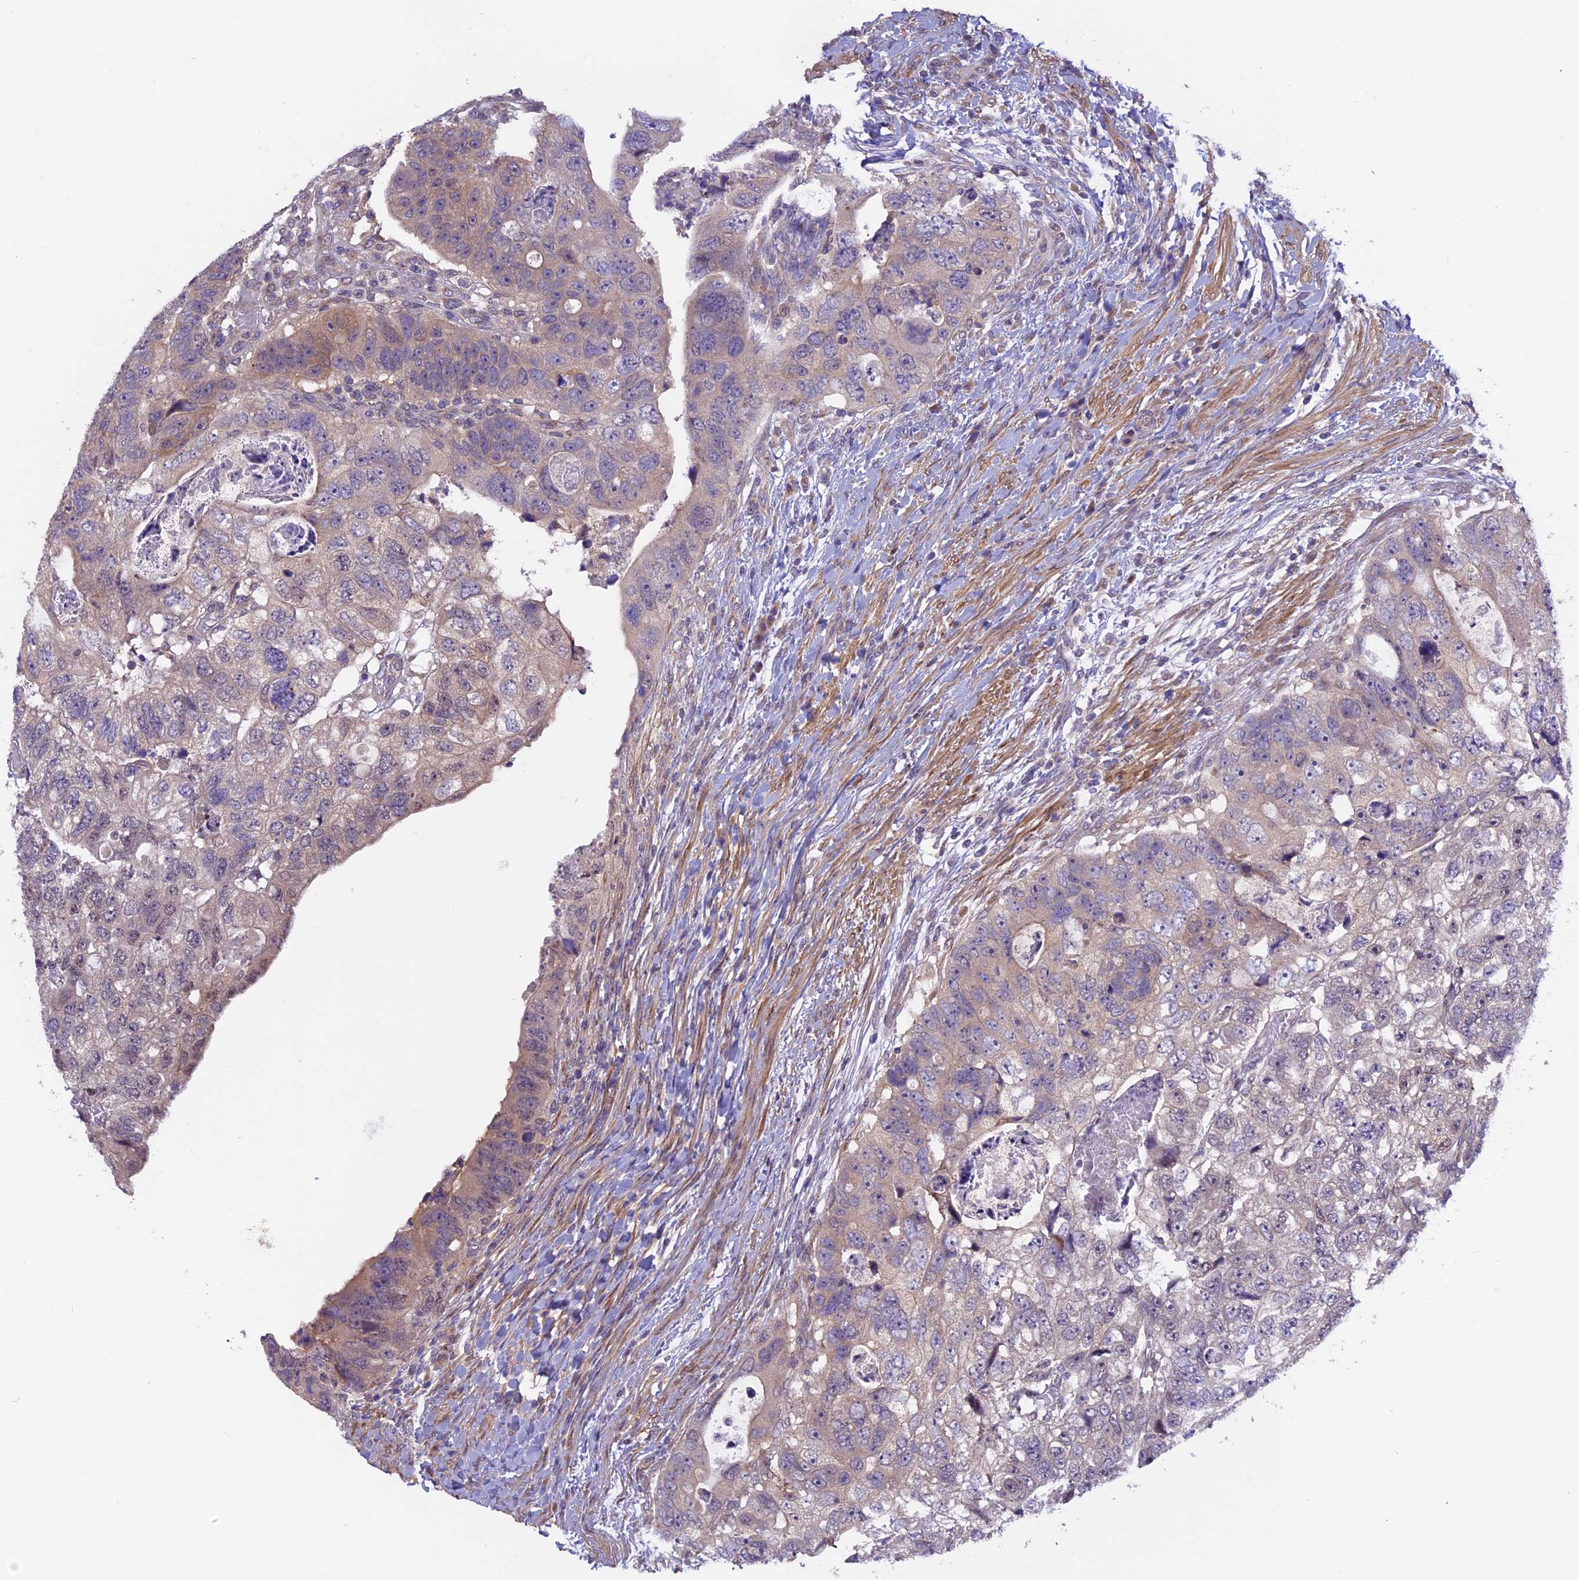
{"staining": {"intensity": "weak", "quantity": "<25%", "location": "cytoplasmic/membranous"}, "tissue": "colorectal cancer", "cell_type": "Tumor cells", "image_type": "cancer", "snomed": [{"axis": "morphology", "description": "Adenocarcinoma, NOS"}, {"axis": "topography", "description": "Rectum"}], "caption": "Image shows no protein expression in tumor cells of adenocarcinoma (colorectal) tissue.", "gene": "CCDC9B", "patient": {"sex": "male", "age": 59}}